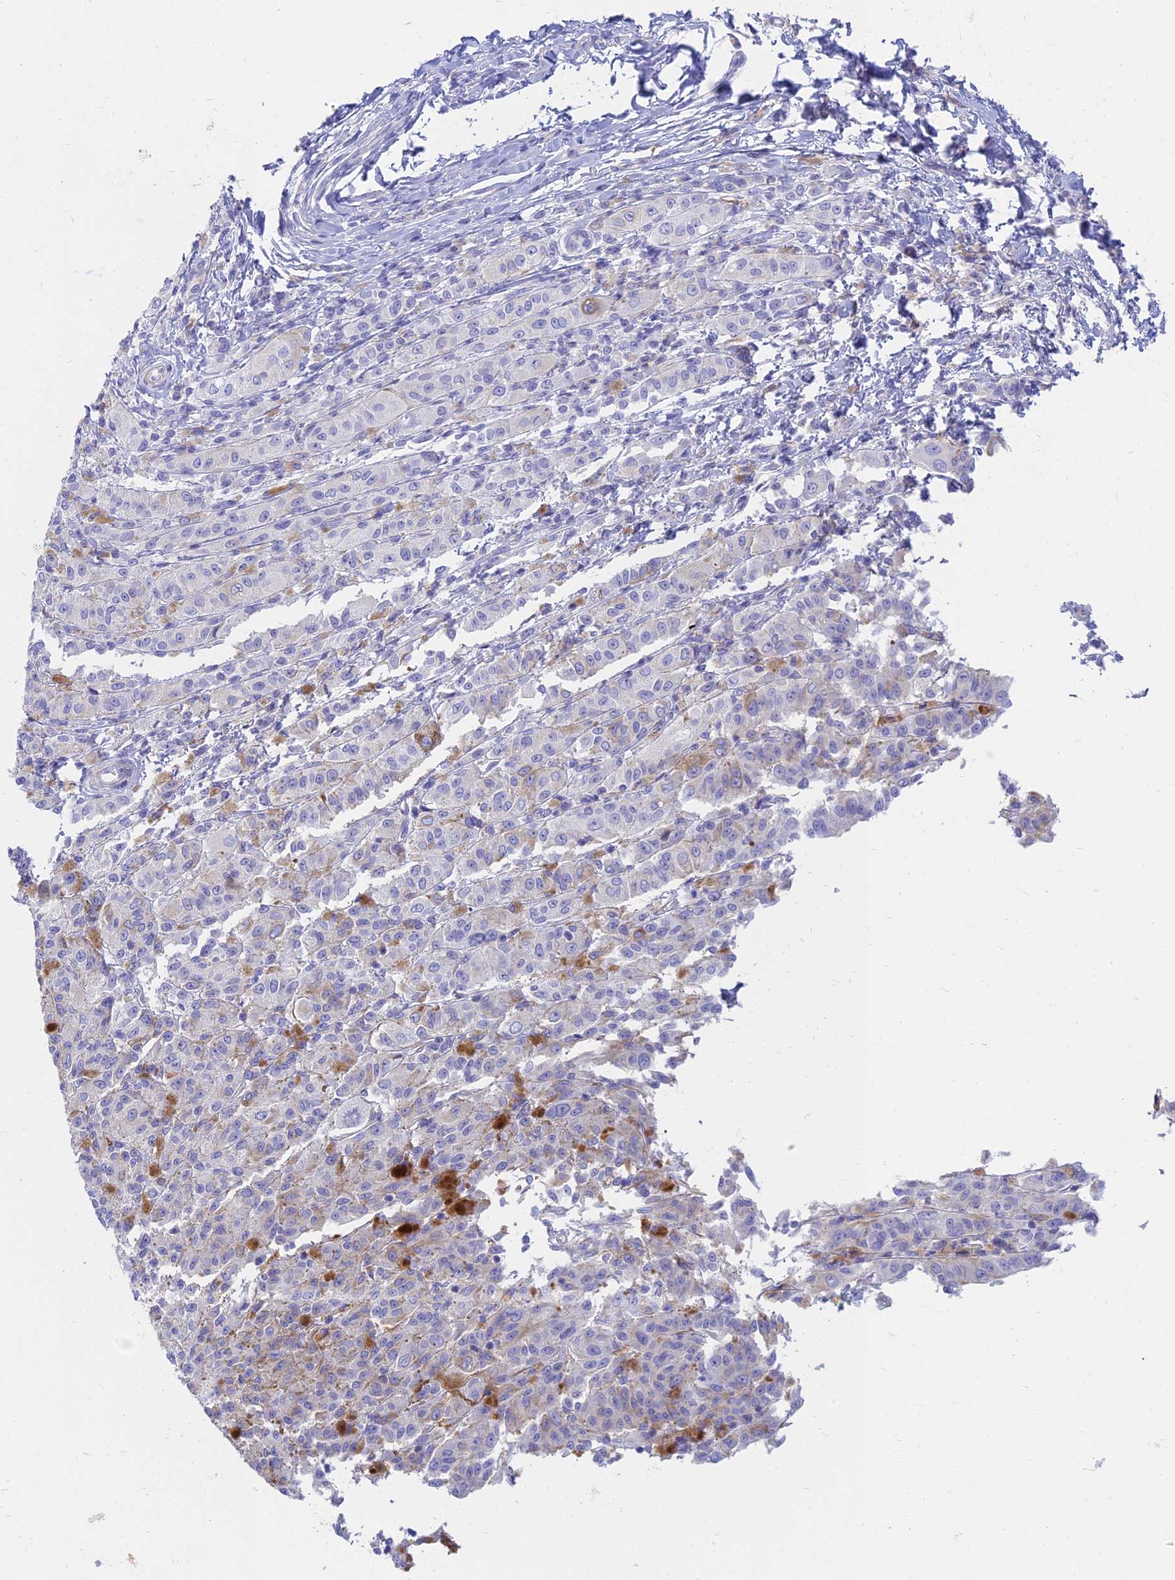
{"staining": {"intensity": "negative", "quantity": "none", "location": "none"}, "tissue": "melanoma", "cell_type": "Tumor cells", "image_type": "cancer", "snomed": [{"axis": "morphology", "description": "Malignant melanoma, NOS"}, {"axis": "topography", "description": "Skin"}], "caption": "Melanoma stained for a protein using IHC demonstrates no positivity tumor cells.", "gene": "STRN4", "patient": {"sex": "female", "age": 52}}